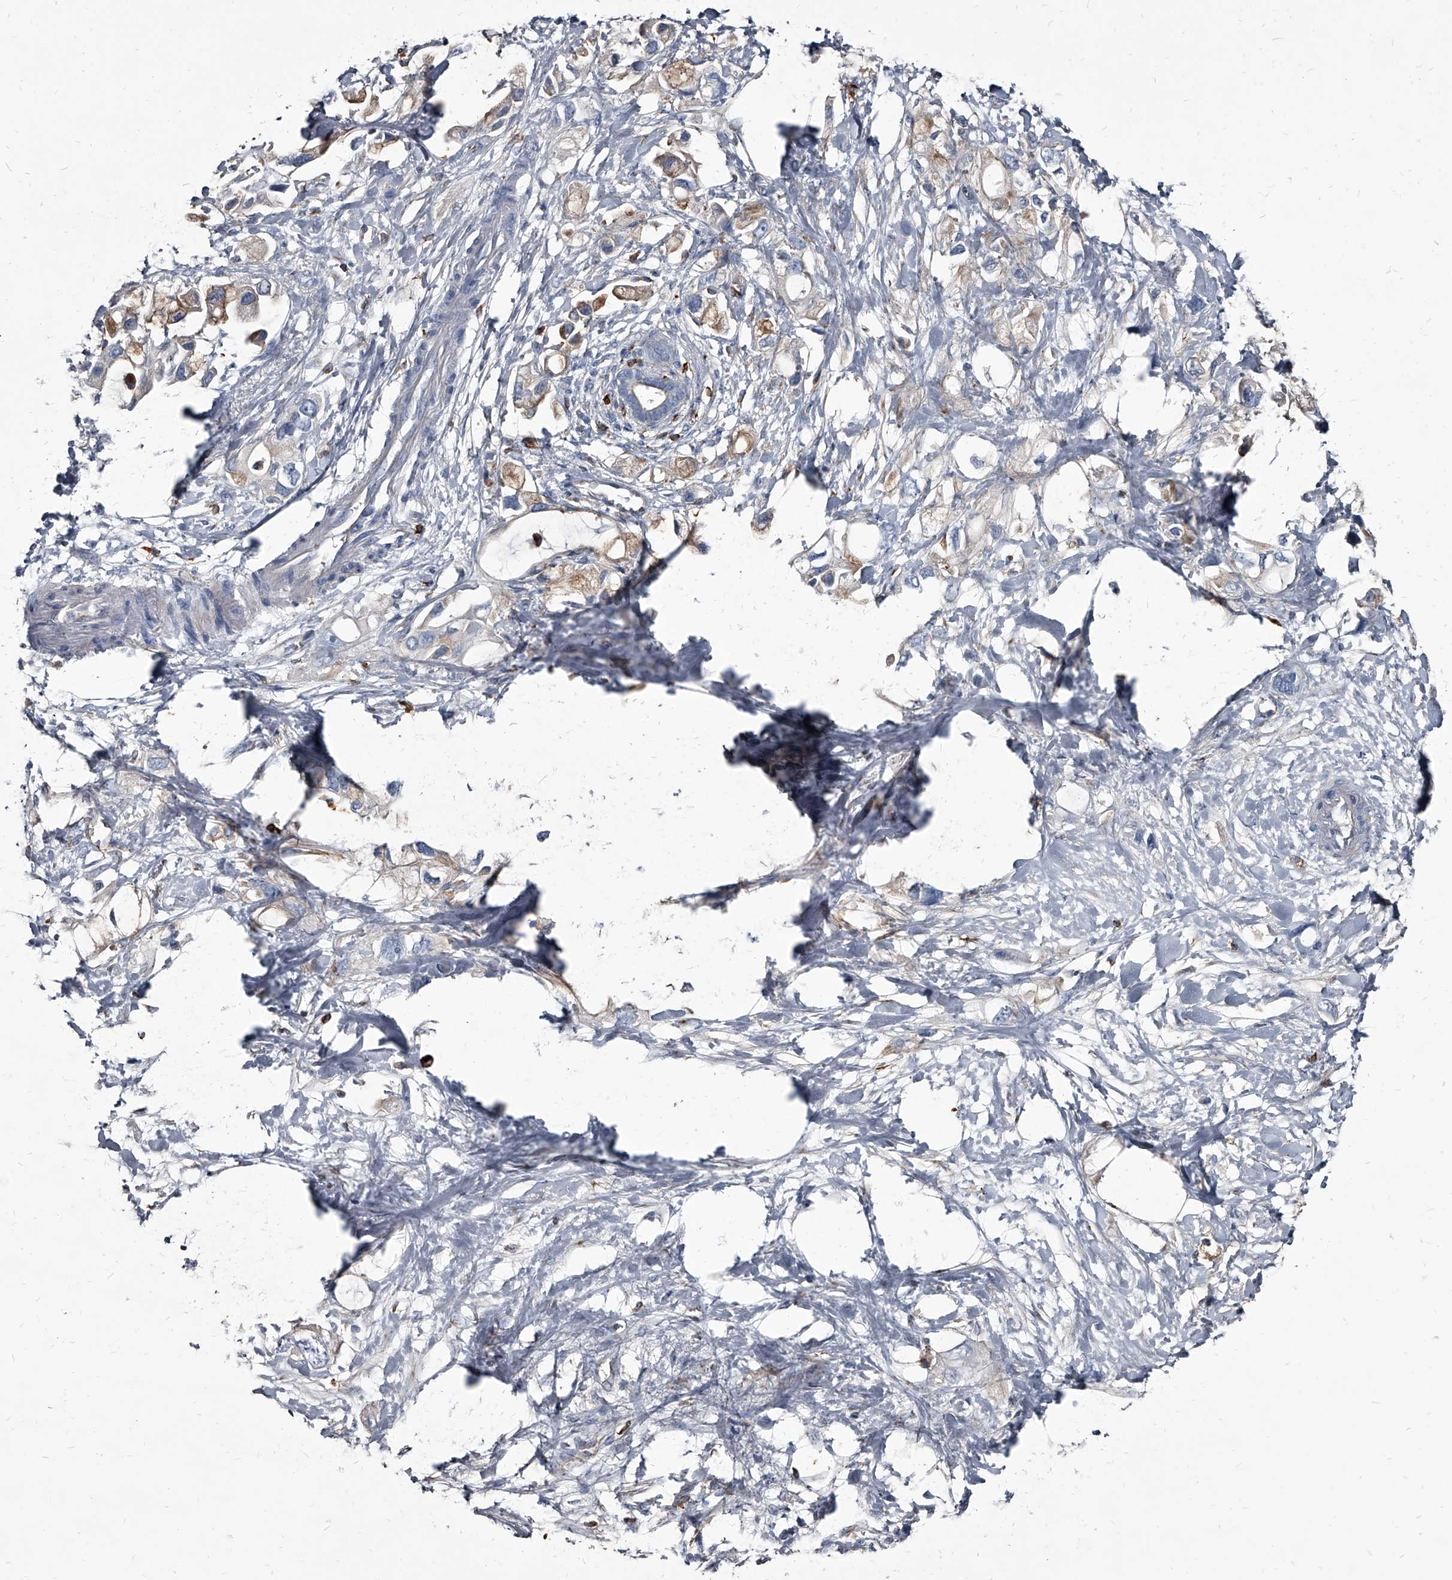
{"staining": {"intensity": "weak", "quantity": "25%-75%", "location": "cytoplasmic/membranous"}, "tissue": "pancreatic cancer", "cell_type": "Tumor cells", "image_type": "cancer", "snomed": [{"axis": "morphology", "description": "Adenocarcinoma, NOS"}, {"axis": "topography", "description": "Pancreas"}], "caption": "Immunohistochemistry (IHC) micrograph of neoplastic tissue: human adenocarcinoma (pancreatic) stained using IHC exhibits low levels of weak protein expression localized specifically in the cytoplasmic/membranous of tumor cells, appearing as a cytoplasmic/membranous brown color.", "gene": "PGLYRP3", "patient": {"sex": "female", "age": 56}}